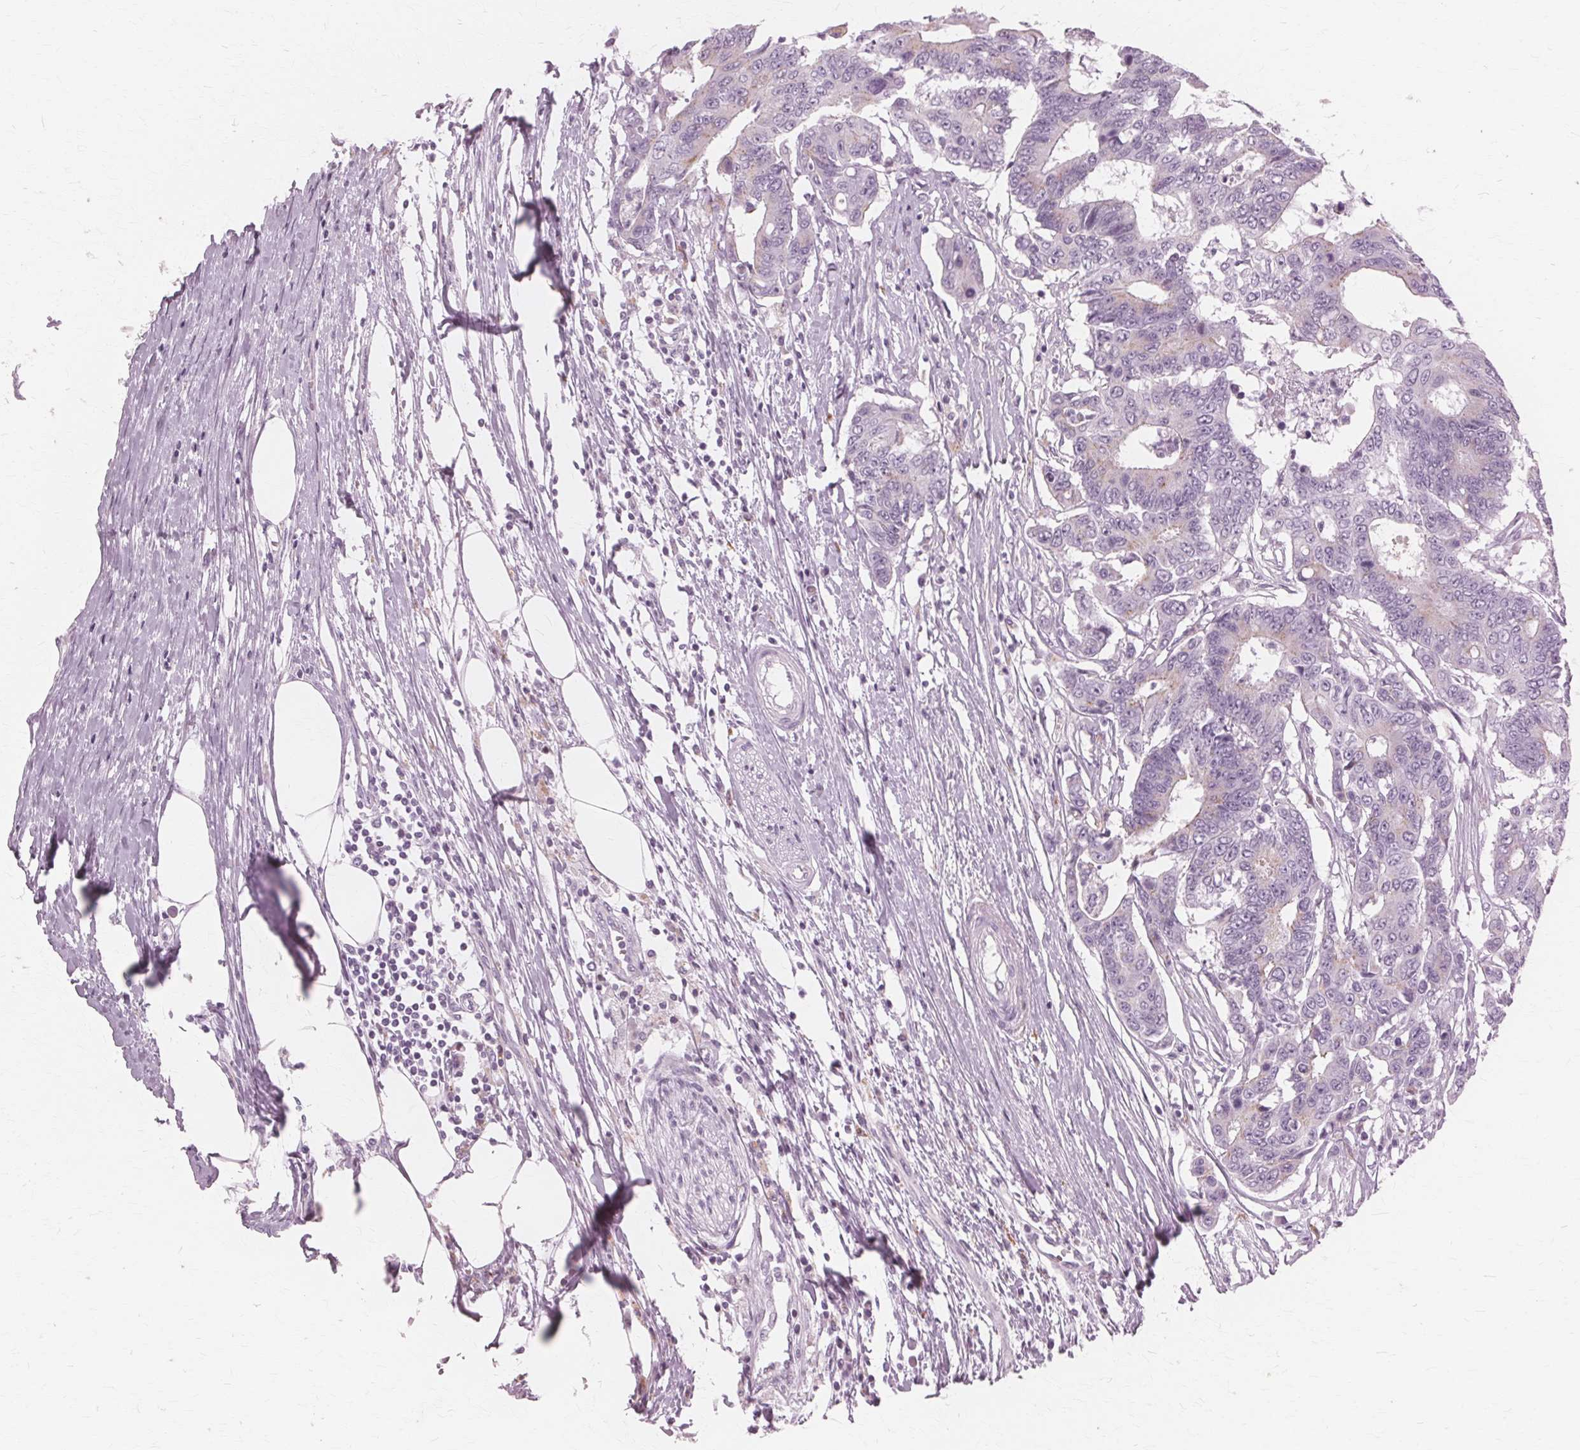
{"staining": {"intensity": "weak", "quantity": "<25%", "location": "cytoplasmic/membranous"}, "tissue": "colorectal cancer", "cell_type": "Tumor cells", "image_type": "cancer", "snomed": [{"axis": "morphology", "description": "Adenocarcinoma, NOS"}, {"axis": "topography", "description": "Colon"}], "caption": "Immunohistochemical staining of adenocarcinoma (colorectal) shows no significant positivity in tumor cells.", "gene": "DNASE2", "patient": {"sex": "female", "age": 48}}